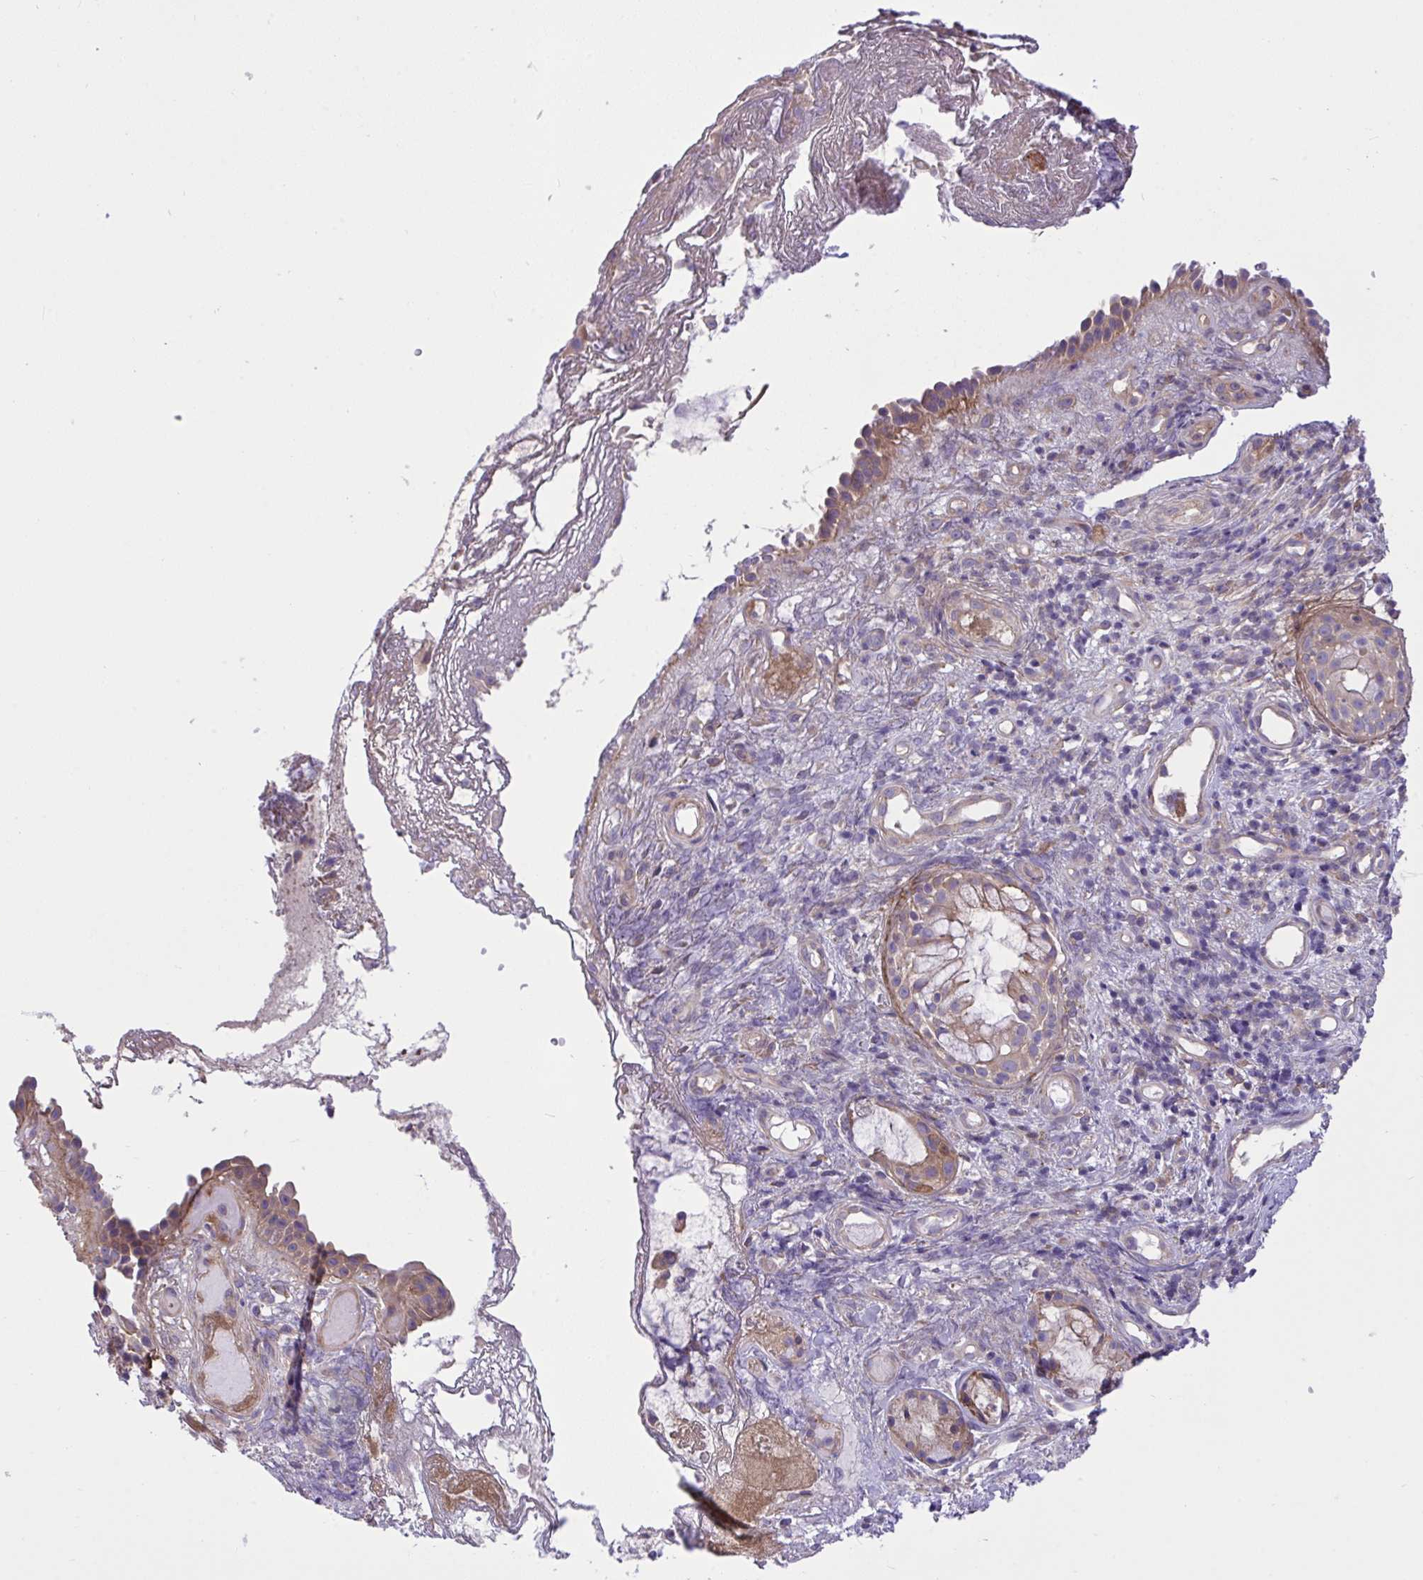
{"staining": {"intensity": "moderate", "quantity": "25%-75%", "location": "cytoplasmic/membranous"}, "tissue": "nasopharynx", "cell_type": "Respiratory epithelial cells", "image_type": "normal", "snomed": [{"axis": "morphology", "description": "Normal tissue, NOS"}, {"axis": "morphology", "description": "Inflammation, NOS"}, {"axis": "topography", "description": "Nasopharynx"}], "caption": "High-power microscopy captured an IHC image of benign nasopharynx, revealing moderate cytoplasmic/membranous positivity in approximately 25%-75% of respiratory epithelial cells. The staining was performed using DAB to visualize the protein expression in brown, while the nuclei were stained in blue with hematoxylin (Magnification: 20x).", "gene": "GRB14", "patient": {"sex": "male", "age": 54}}